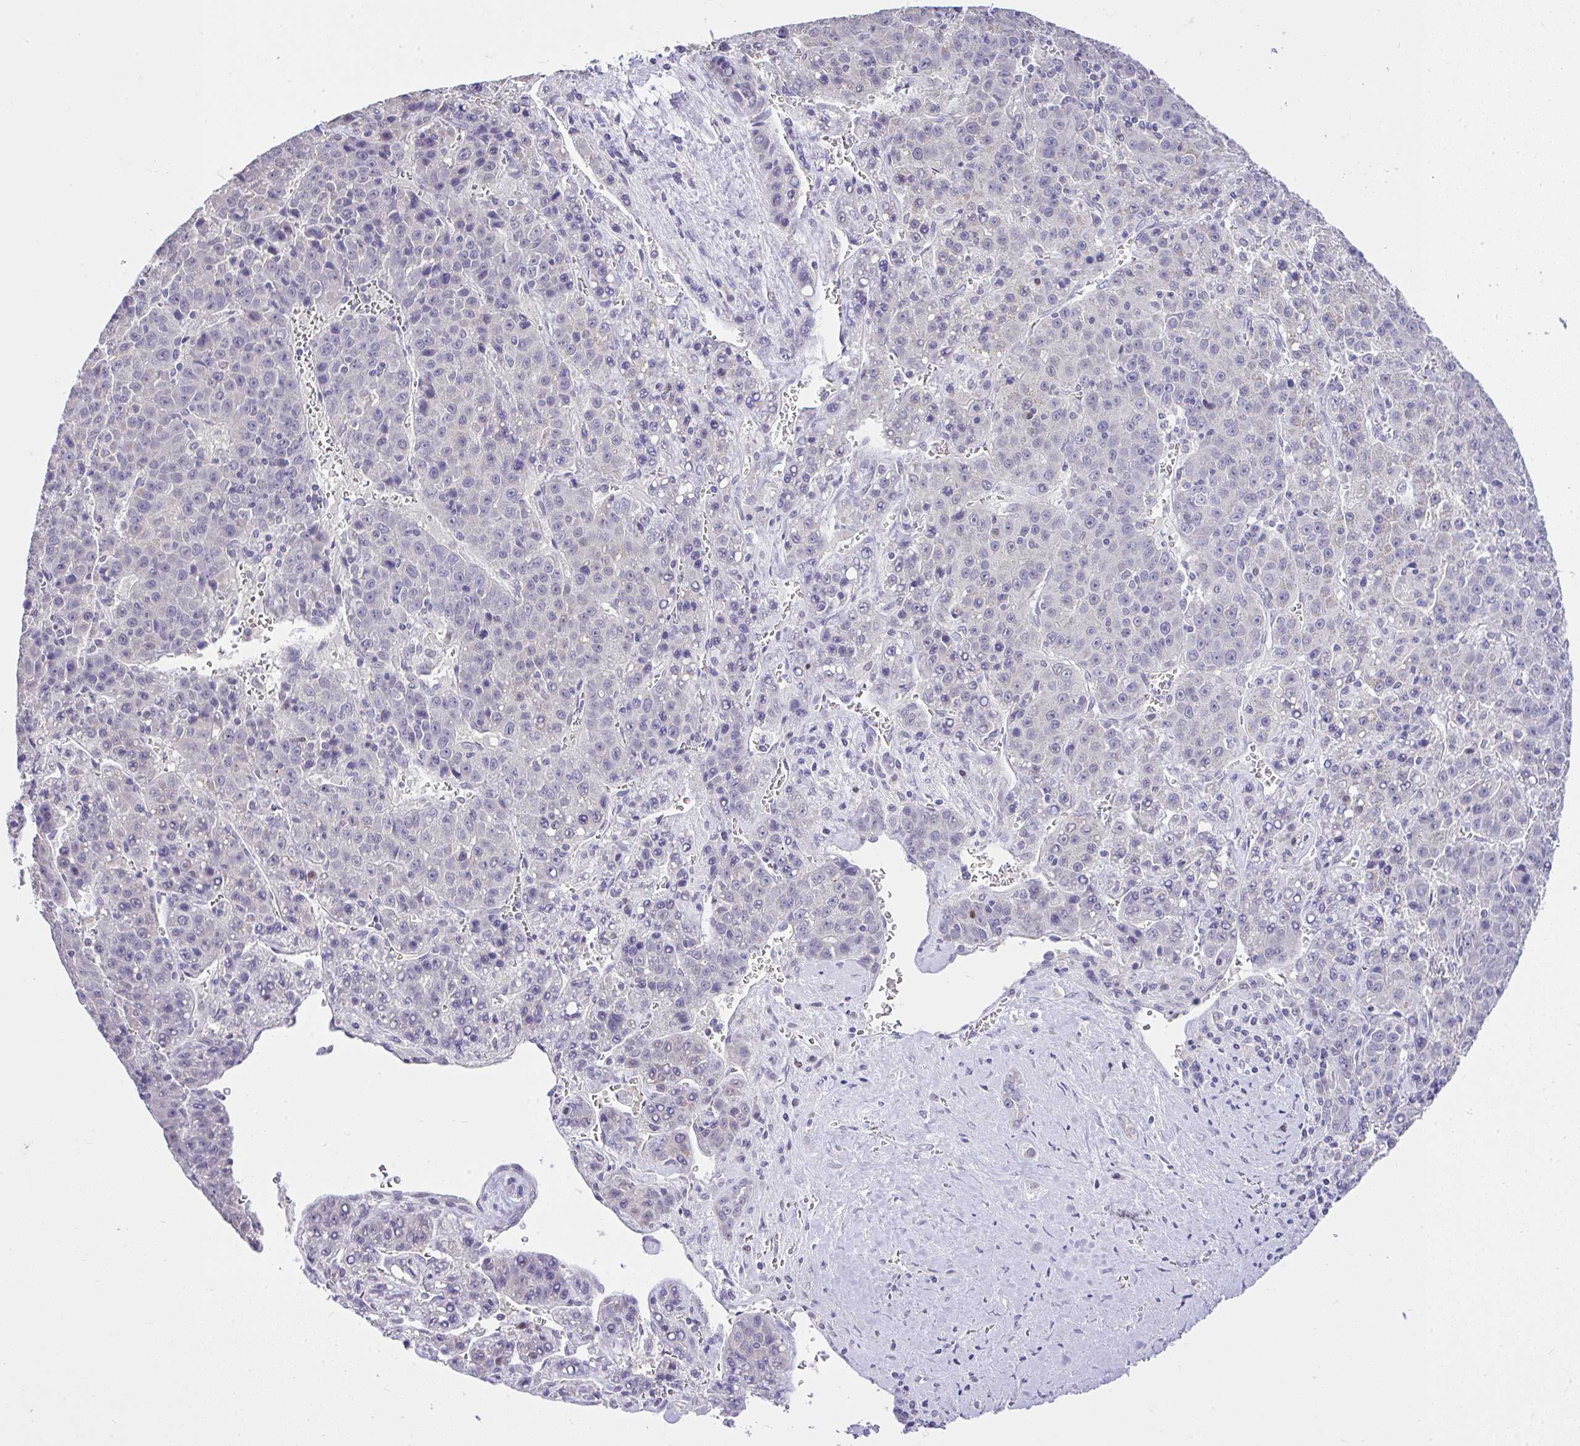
{"staining": {"intensity": "weak", "quantity": "<25%", "location": "cytoplasmic/membranous"}, "tissue": "liver cancer", "cell_type": "Tumor cells", "image_type": "cancer", "snomed": [{"axis": "morphology", "description": "Carcinoma, Hepatocellular, NOS"}, {"axis": "topography", "description": "Liver"}], "caption": "DAB (3,3'-diaminobenzidine) immunohistochemical staining of liver cancer displays no significant staining in tumor cells.", "gene": "CTU1", "patient": {"sex": "female", "age": 53}}